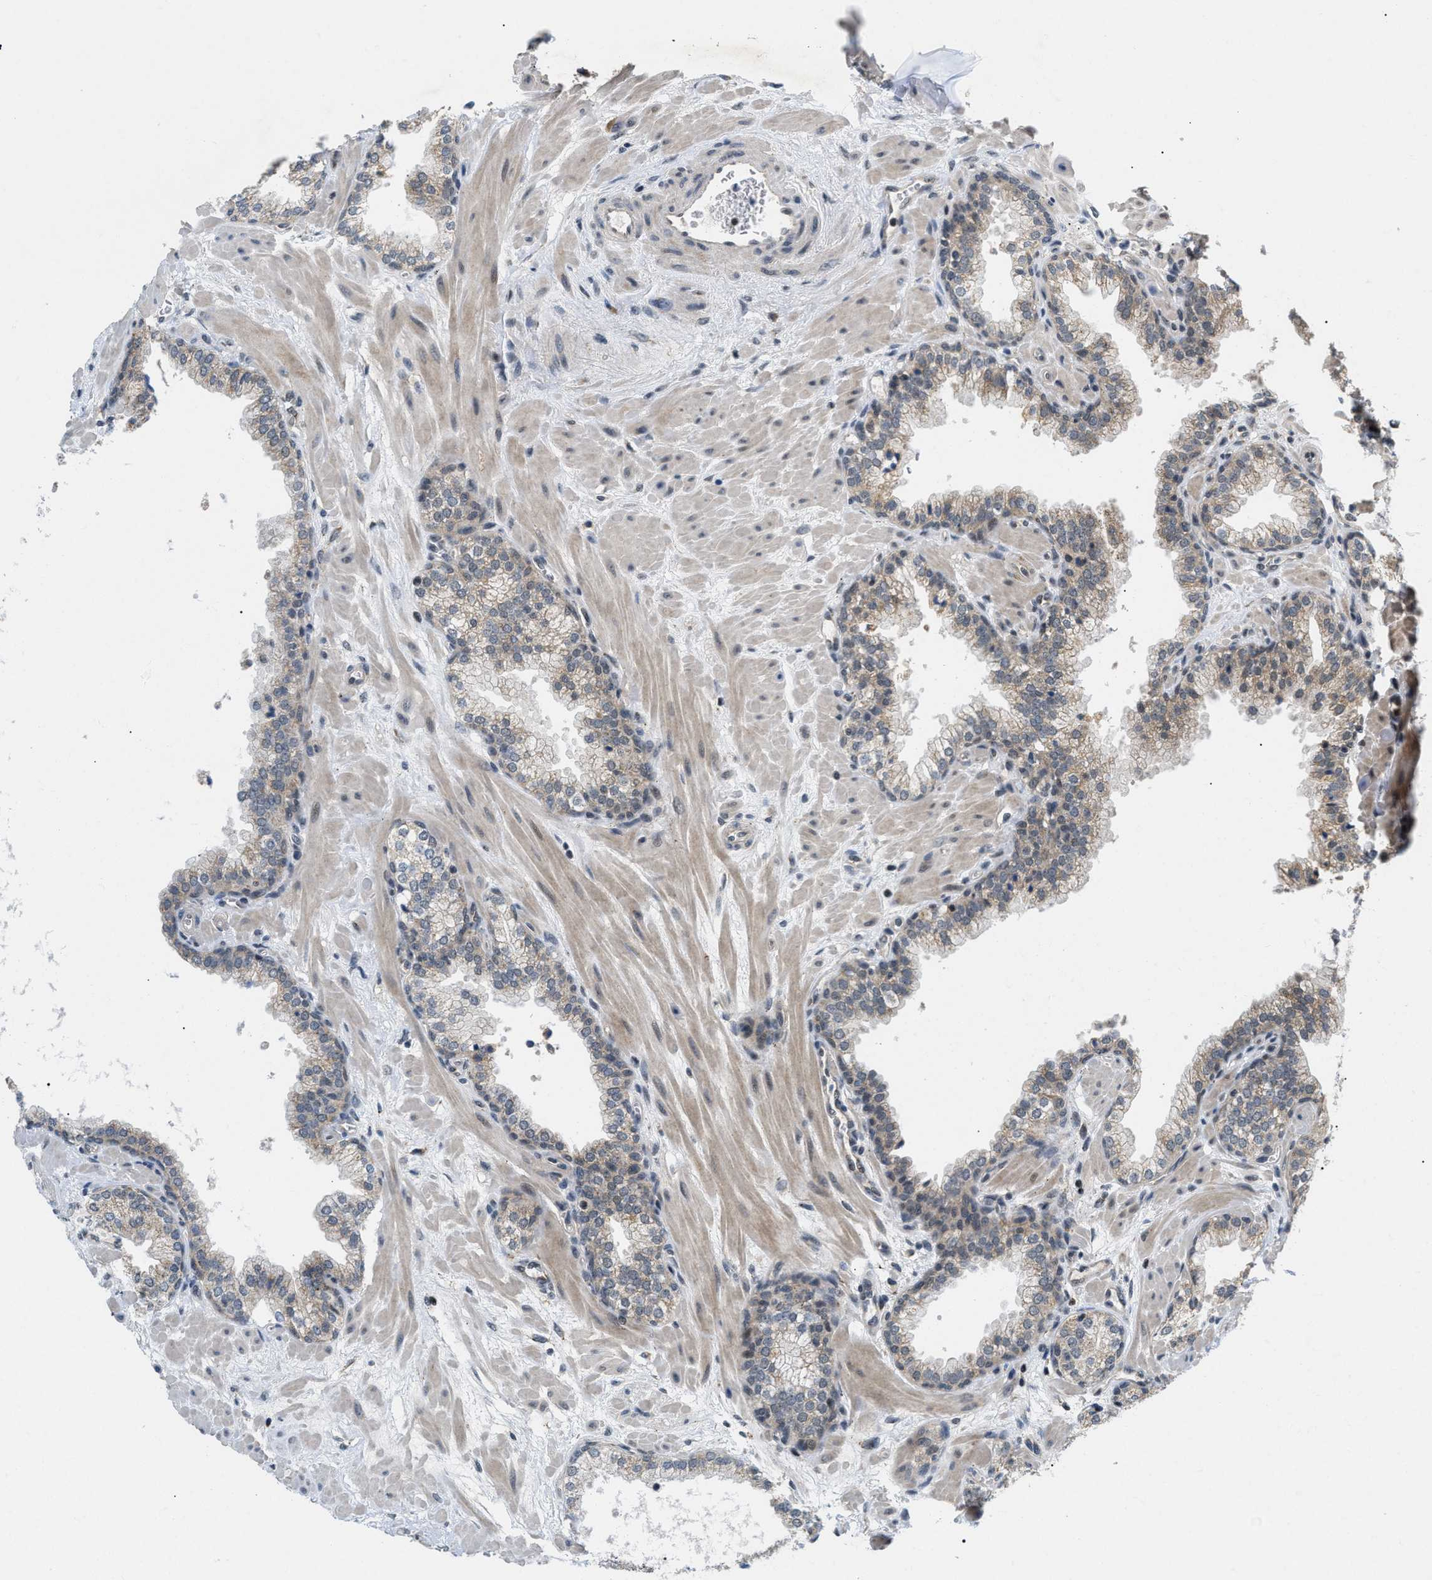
{"staining": {"intensity": "weak", "quantity": "25%-75%", "location": "cytoplasmic/membranous"}, "tissue": "prostate", "cell_type": "Glandular cells", "image_type": "normal", "snomed": [{"axis": "morphology", "description": "Normal tissue, NOS"}, {"axis": "morphology", "description": "Urothelial carcinoma, Low grade"}, {"axis": "topography", "description": "Urinary bladder"}, {"axis": "topography", "description": "Prostate"}], "caption": "Prostate stained with DAB (3,3'-diaminobenzidine) immunohistochemistry shows low levels of weak cytoplasmic/membranous positivity in approximately 25%-75% of glandular cells.", "gene": "ZBTB11", "patient": {"sex": "male", "age": 60}}